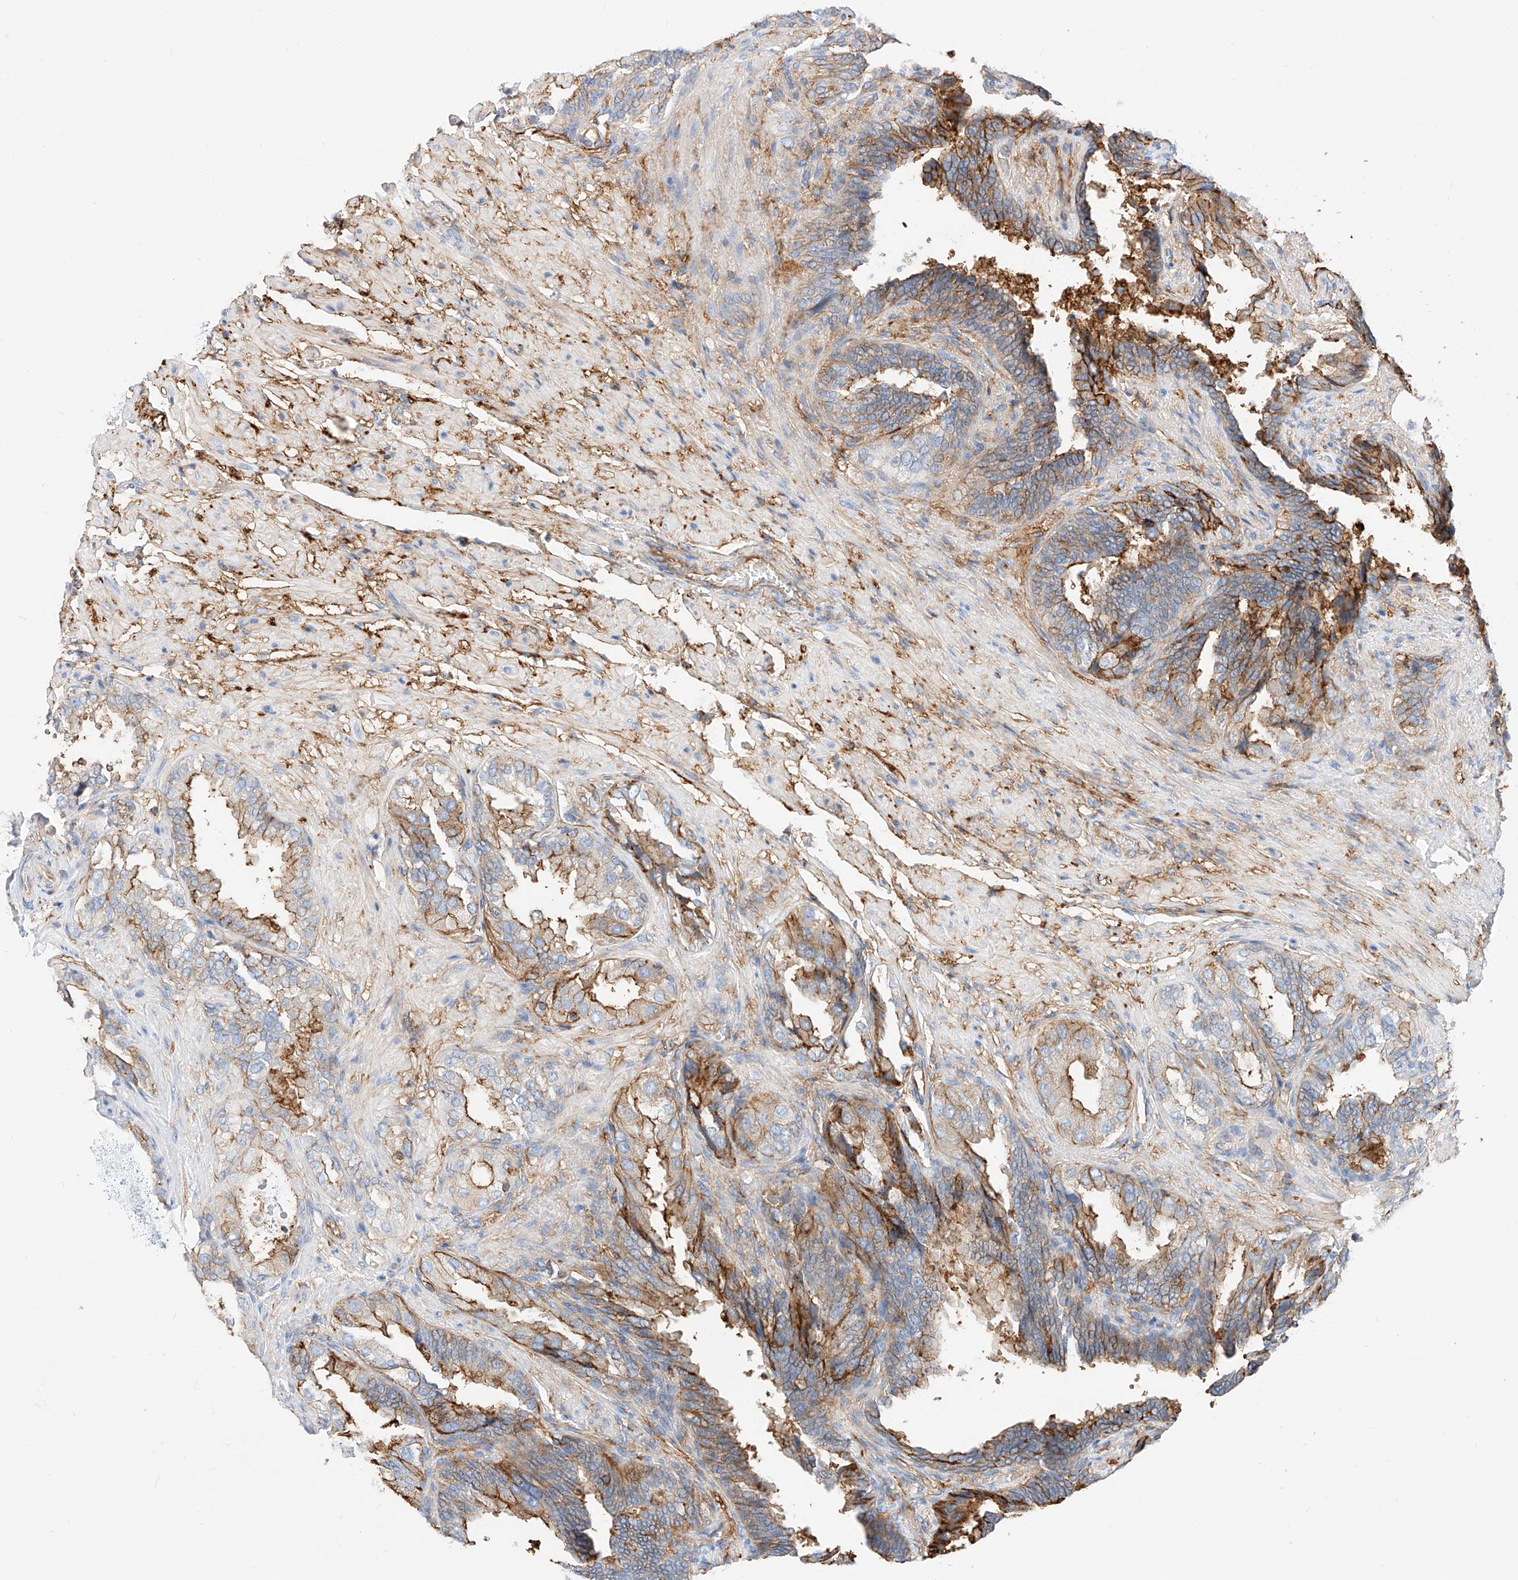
{"staining": {"intensity": "moderate", "quantity": ">75%", "location": "cytoplasmic/membranous"}, "tissue": "seminal vesicle", "cell_type": "Glandular cells", "image_type": "normal", "snomed": [{"axis": "morphology", "description": "Normal tissue, NOS"}, {"axis": "topography", "description": "Seminal veicle"}, {"axis": "topography", "description": "Peripheral nerve tissue"}], "caption": "An IHC image of unremarkable tissue is shown. Protein staining in brown labels moderate cytoplasmic/membranous positivity in seminal vesicle within glandular cells. The staining was performed using DAB to visualize the protein expression in brown, while the nuclei were stained in blue with hematoxylin (Magnification: 20x).", "gene": "ENSG00000259132", "patient": {"sex": "male", "age": 63}}